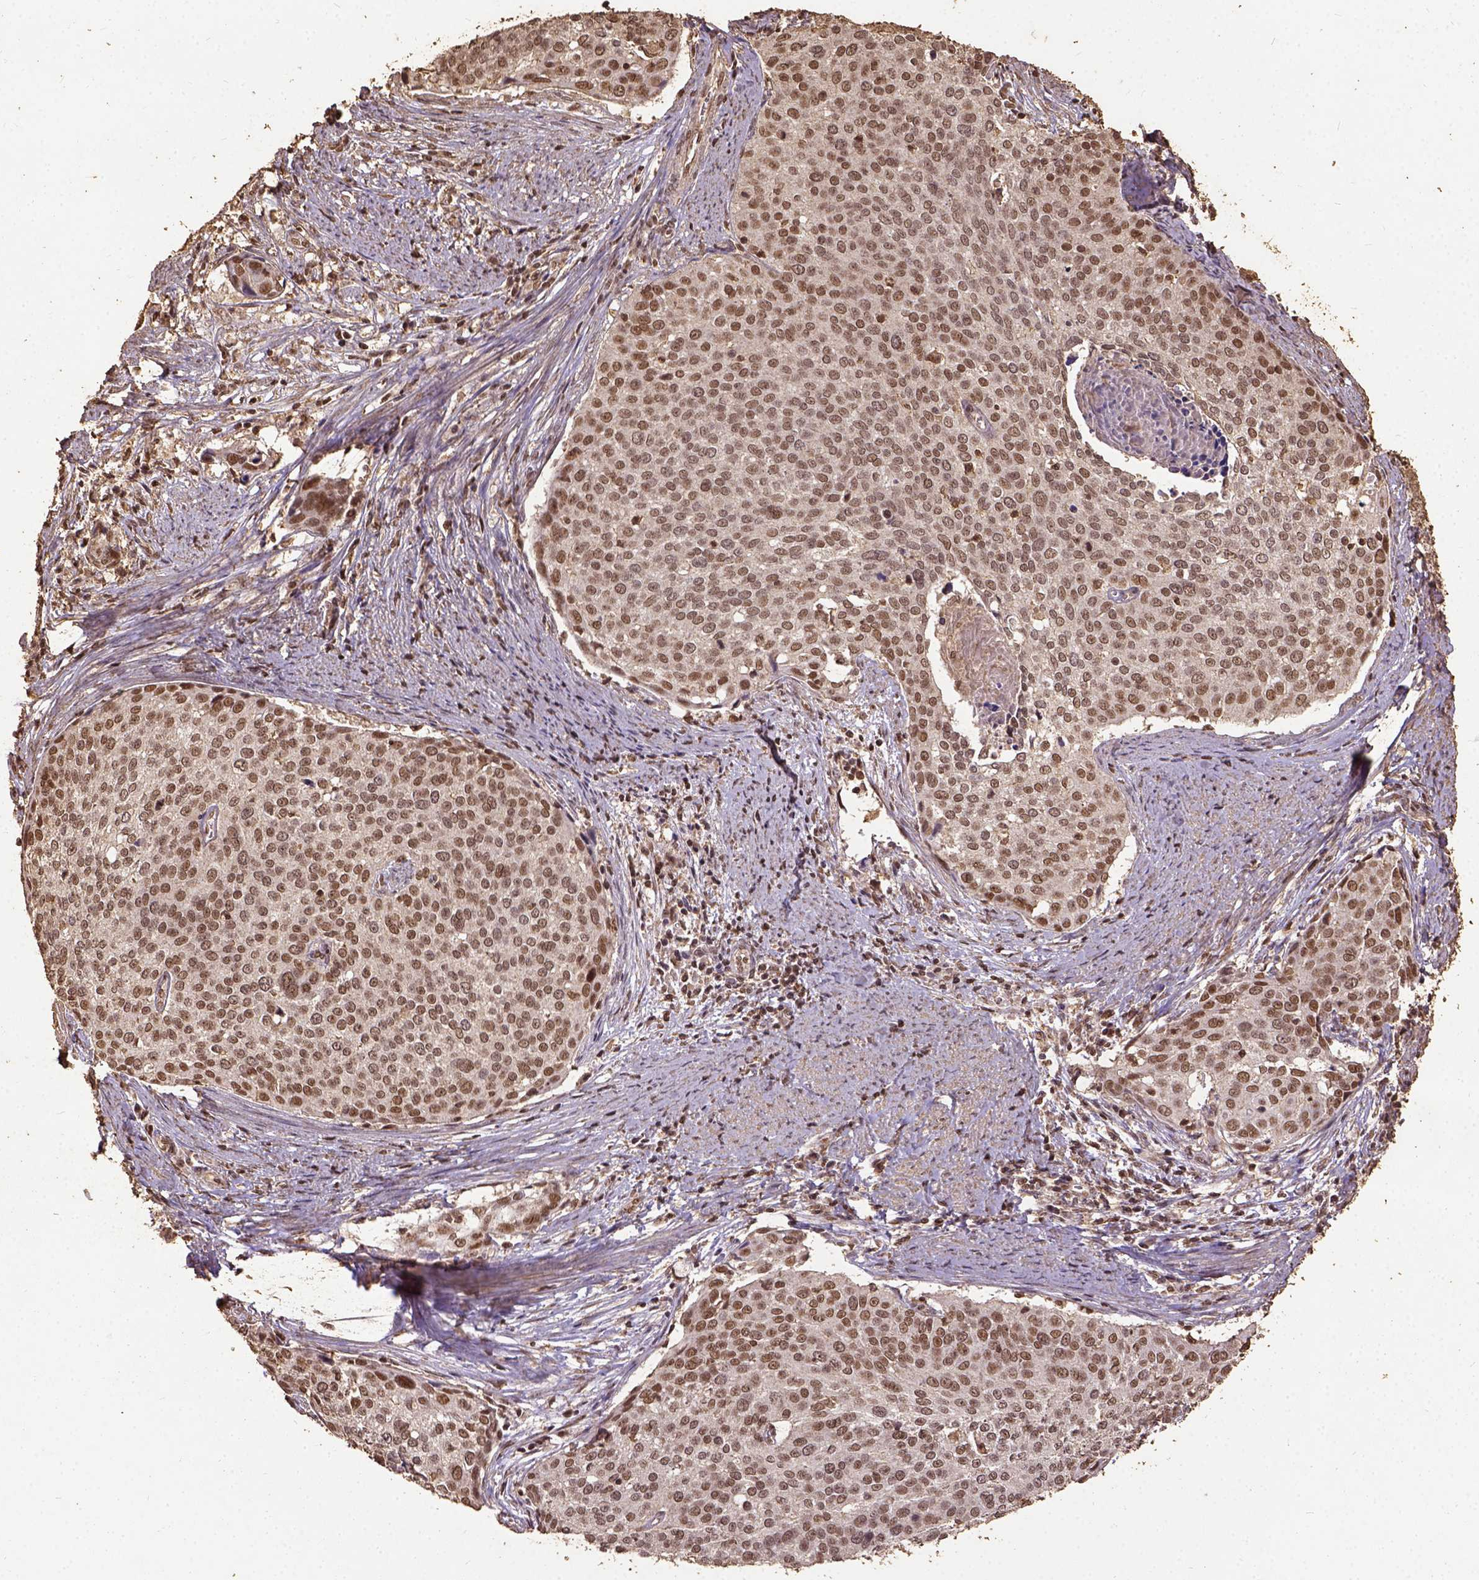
{"staining": {"intensity": "moderate", "quantity": ">75%", "location": "nuclear"}, "tissue": "cervical cancer", "cell_type": "Tumor cells", "image_type": "cancer", "snomed": [{"axis": "morphology", "description": "Squamous cell carcinoma, NOS"}, {"axis": "topography", "description": "Cervix"}], "caption": "A micrograph of squamous cell carcinoma (cervical) stained for a protein shows moderate nuclear brown staining in tumor cells. Using DAB (brown) and hematoxylin (blue) stains, captured at high magnification using brightfield microscopy.", "gene": "NACC1", "patient": {"sex": "female", "age": 39}}